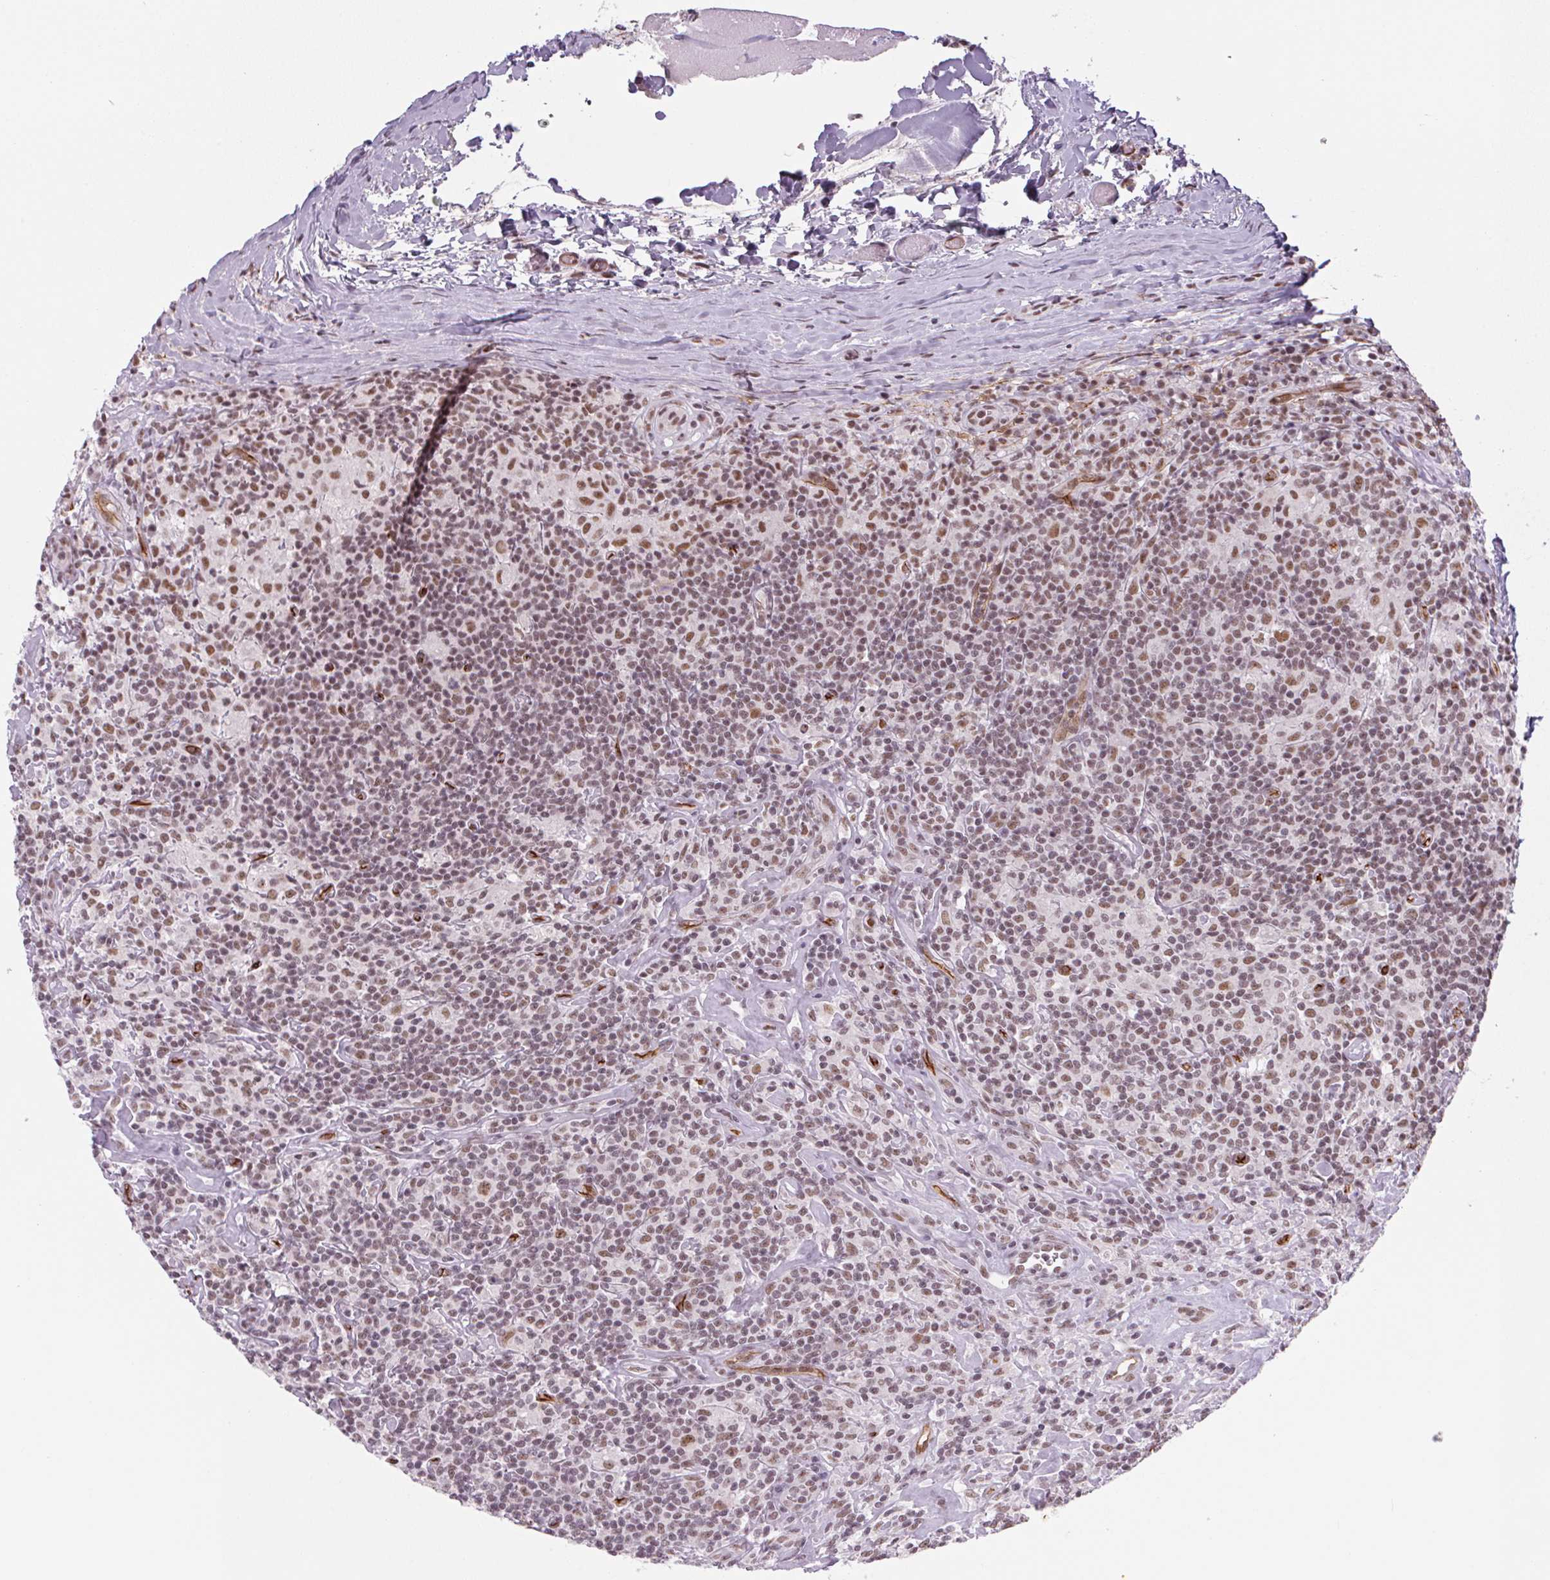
{"staining": {"intensity": "moderate", "quantity": ">75%", "location": "nuclear"}, "tissue": "lymphoma", "cell_type": "Tumor cells", "image_type": "cancer", "snomed": [{"axis": "morphology", "description": "Hodgkin's disease, NOS"}, {"axis": "morphology", "description": "Hodgkin's lymphoma, nodular sclerosis"}, {"axis": "topography", "description": "Lymph node"}], "caption": "Lymphoma tissue reveals moderate nuclear staining in about >75% of tumor cells", "gene": "SRSF7", "patient": {"sex": "female", "age": 10}}